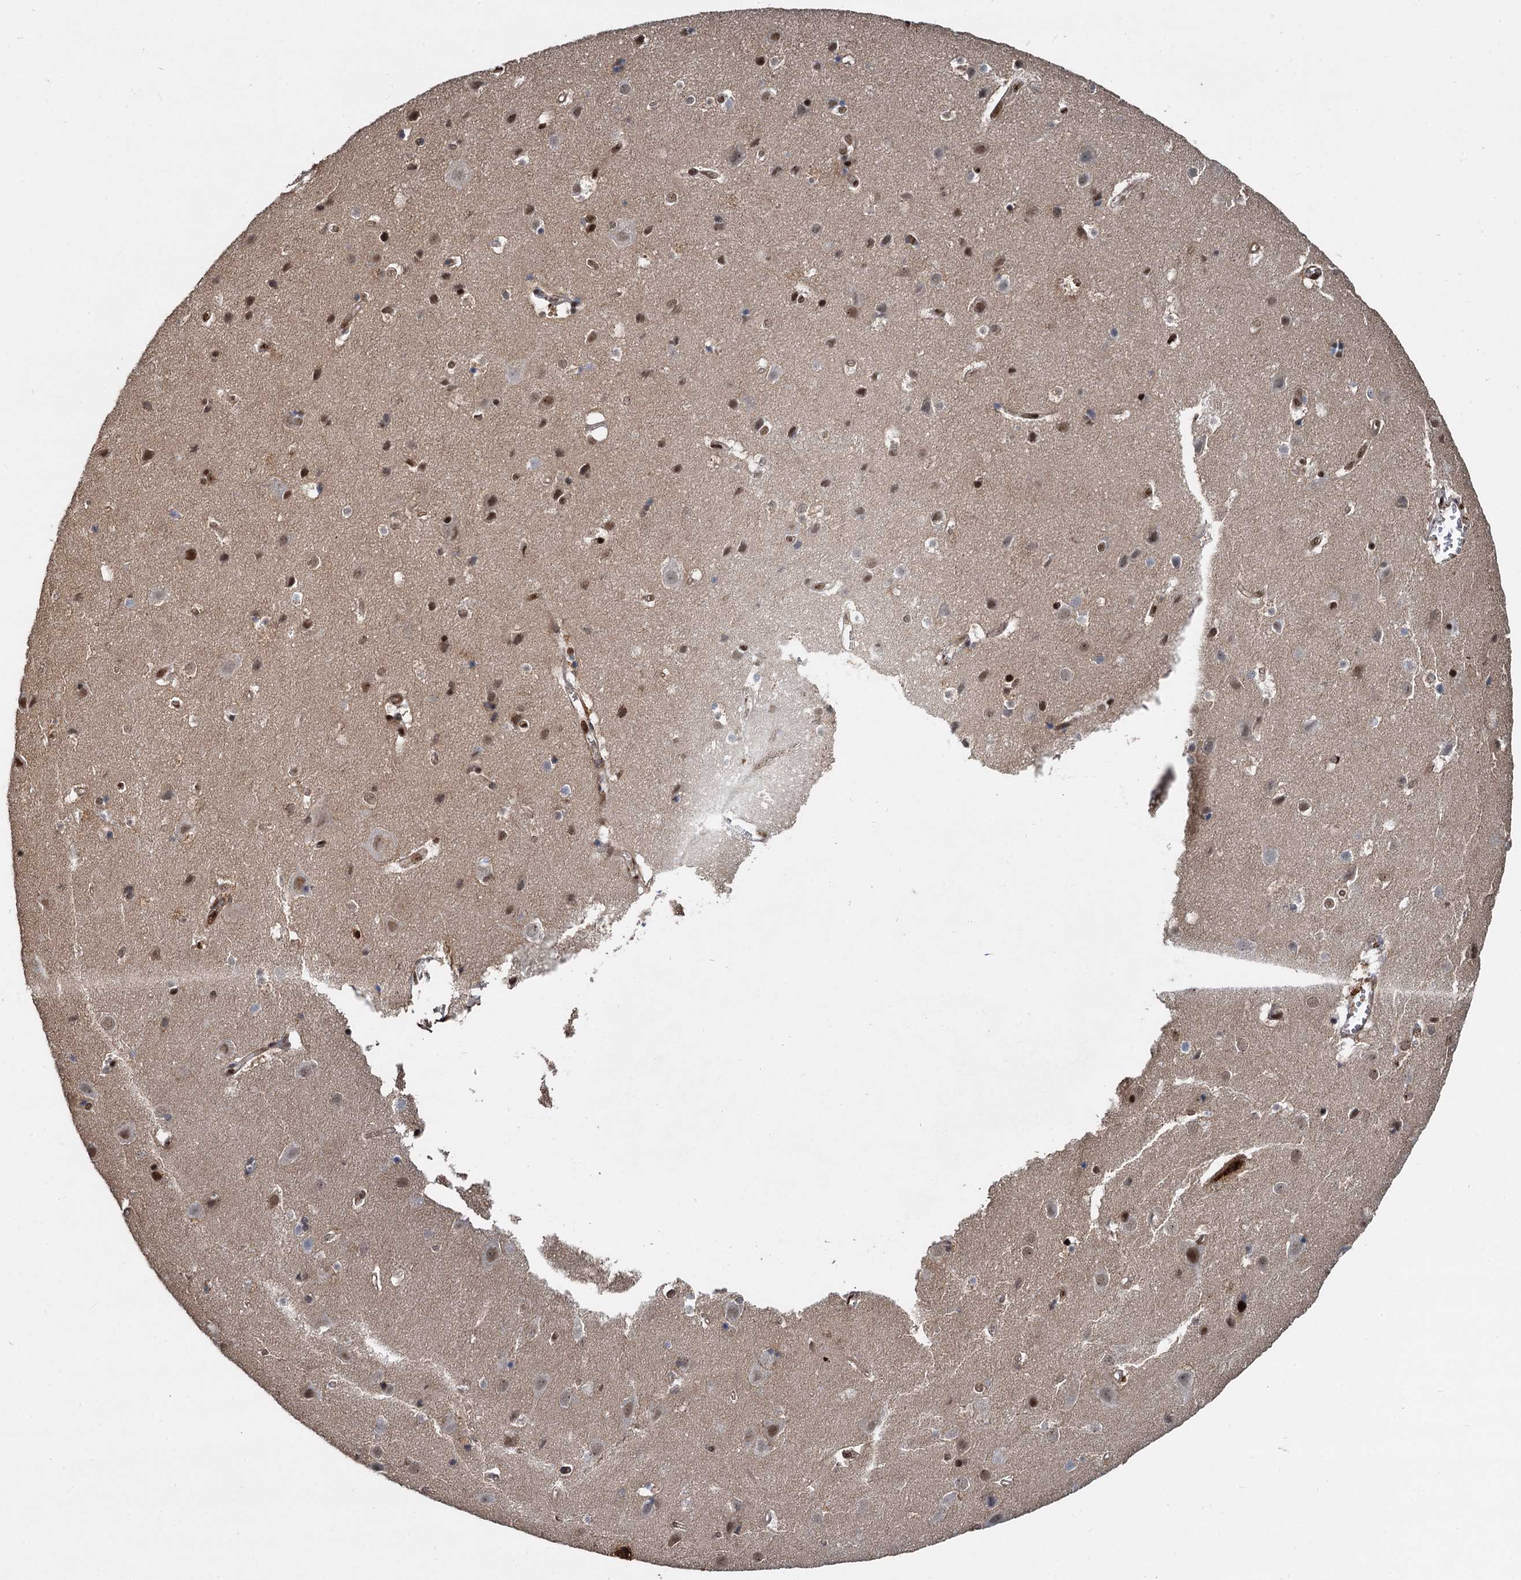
{"staining": {"intensity": "moderate", "quantity": ">75%", "location": "cytoplasmic/membranous,nuclear"}, "tissue": "cerebral cortex", "cell_type": "Endothelial cells", "image_type": "normal", "snomed": [{"axis": "morphology", "description": "Normal tissue, NOS"}, {"axis": "topography", "description": "Cerebral cortex"}], "caption": "Immunohistochemical staining of benign cerebral cortex displays medium levels of moderate cytoplasmic/membranous,nuclear expression in approximately >75% of endothelial cells. Nuclei are stained in blue.", "gene": "ANKRD49", "patient": {"sex": "male", "age": 54}}